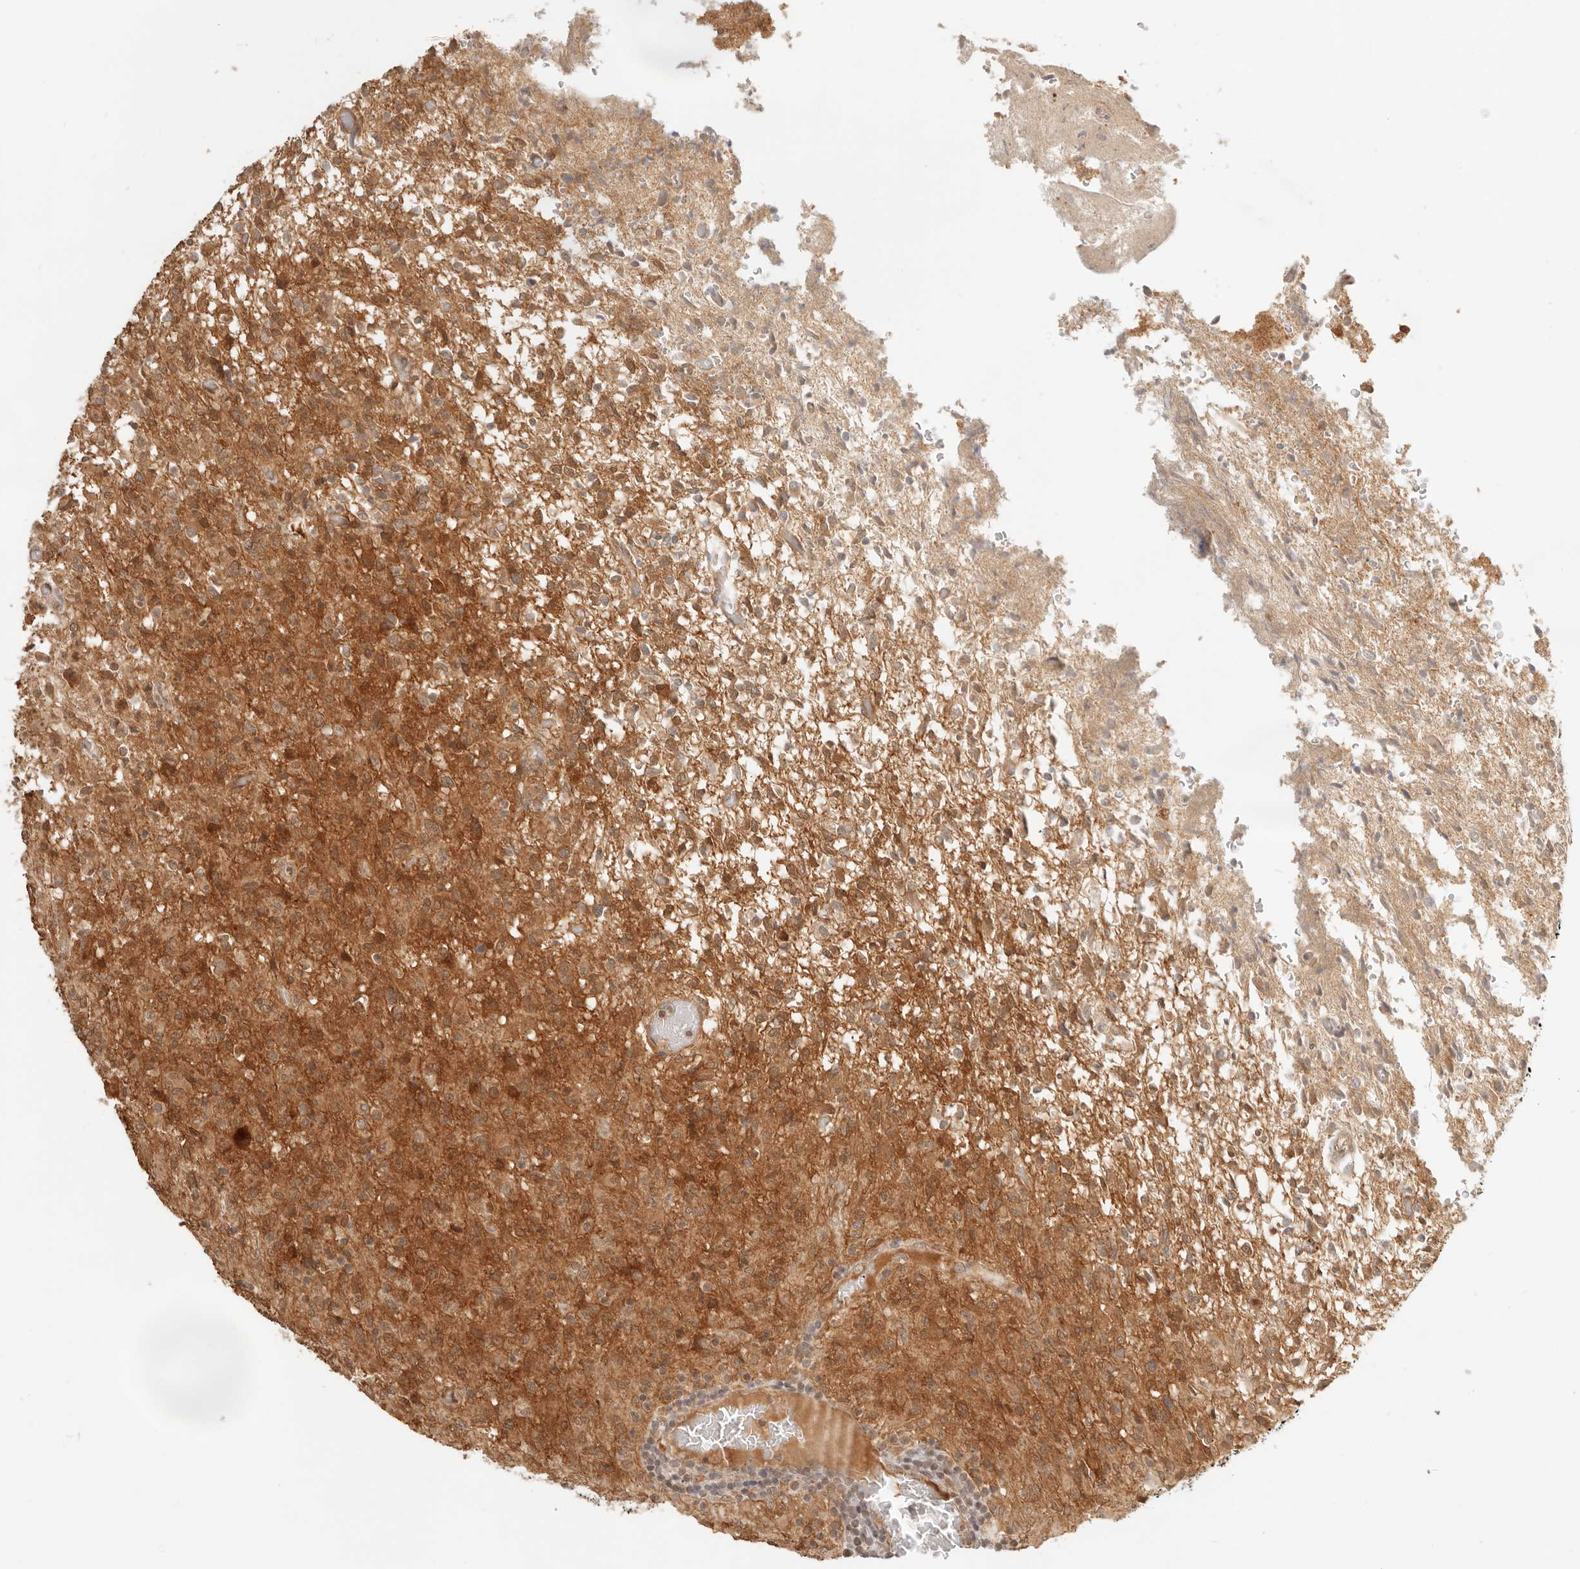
{"staining": {"intensity": "moderate", "quantity": "<25%", "location": "cytoplasmic/membranous"}, "tissue": "glioma", "cell_type": "Tumor cells", "image_type": "cancer", "snomed": [{"axis": "morphology", "description": "Glioma, malignant, High grade"}, {"axis": "topography", "description": "Brain"}], "caption": "Immunohistochemical staining of glioma demonstrates low levels of moderate cytoplasmic/membranous staining in about <25% of tumor cells.", "gene": "BAALC", "patient": {"sex": "female", "age": 57}}